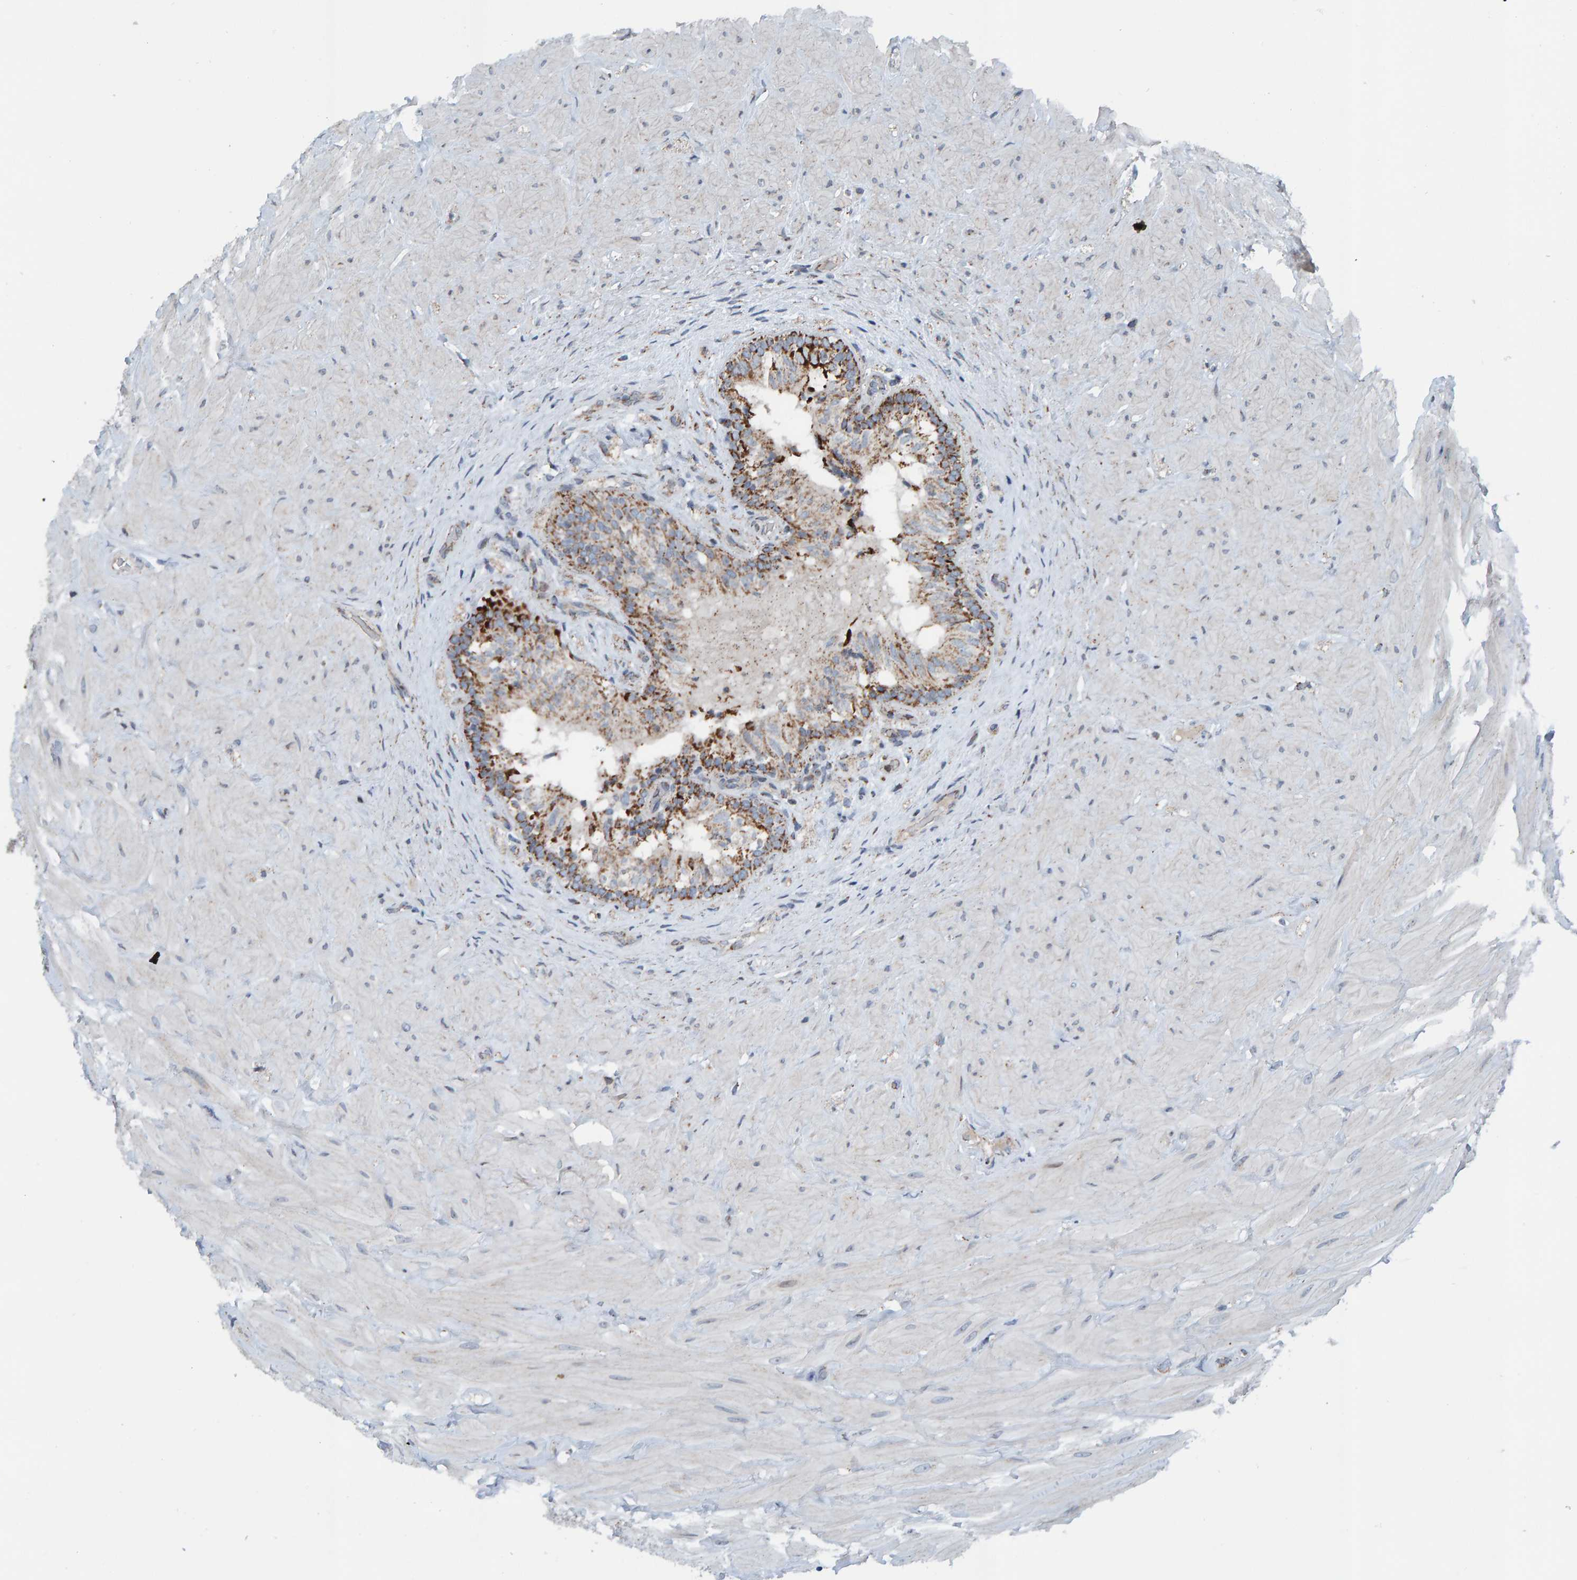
{"staining": {"intensity": "strong", "quantity": "<25%", "location": "cytoplasmic/membranous"}, "tissue": "epididymis", "cell_type": "Glandular cells", "image_type": "normal", "snomed": [{"axis": "morphology", "description": "Normal tissue, NOS"}, {"axis": "topography", "description": "Soft tissue"}, {"axis": "topography", "description": "Epididymis"}], "caption": "The micrograph exhibits a brown stain indicating the presence of a protein in the cytoplasmic/membranous of glandular cells in epididymis.", "gene": "ZNF48", "patient": {"sex": "male", "age": 26}}